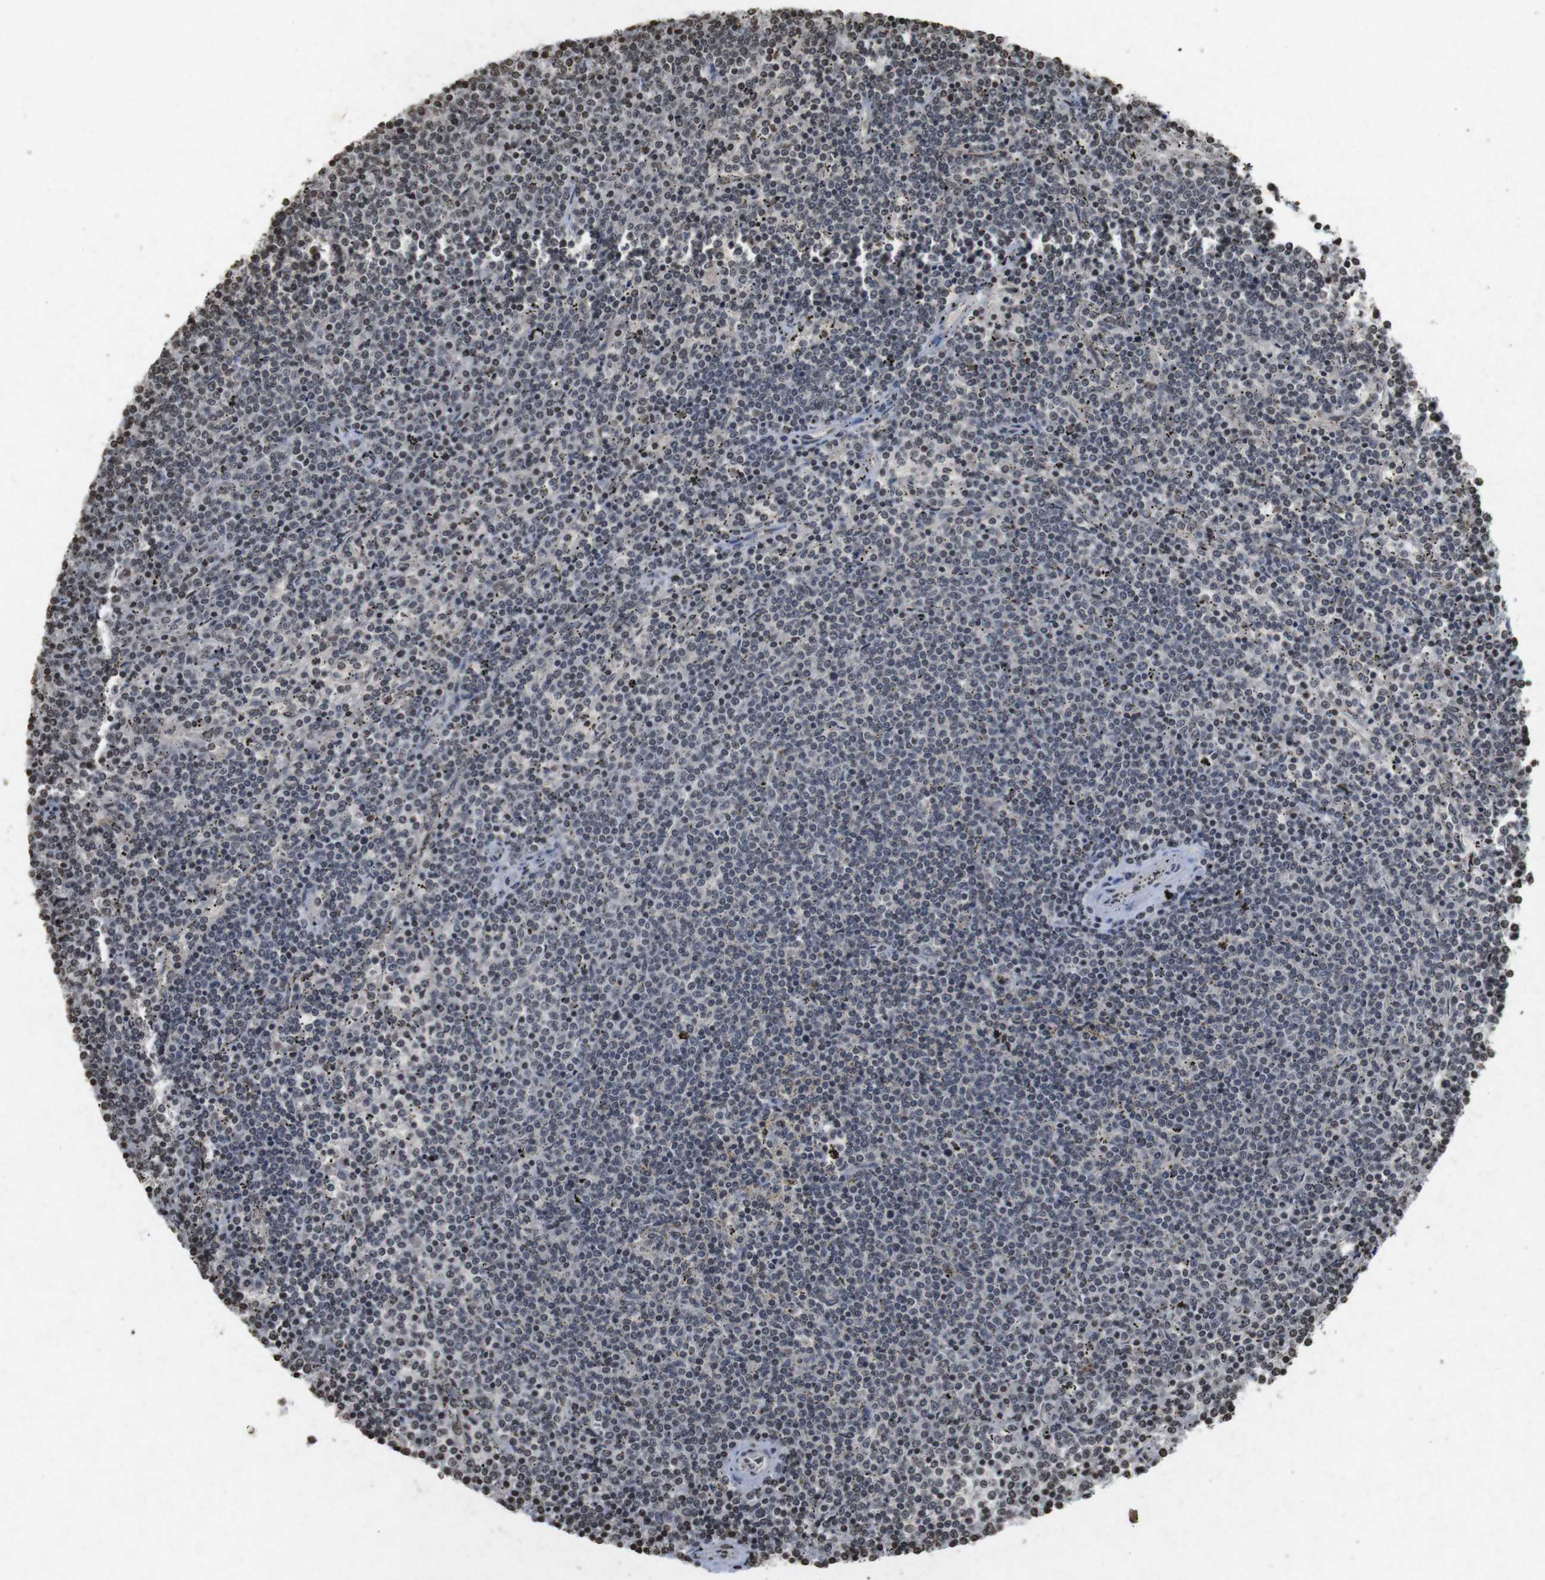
{"staining": {"intensity": "moderate", "quantity": "<25%", "location": "nuclear"}, "tissue": "lymphoma", "cell_type": "Tumor cells", "image_type": "cancer", "snomed": [{"axis": "morphology", "description": "Malignant lymphoma, non-Hodgkin's type, Low grade"}, {"axis": "topography", "description": "Spleen"}], "caption": "IHC histopathology image of human lymphoma stained for a protein (brown), which exhibits low levels of moderate nuclear positivity in approximately <25% of tumor cells.", "gene": "FOXA3", "patient": {"sex": "female", "age": 50}}